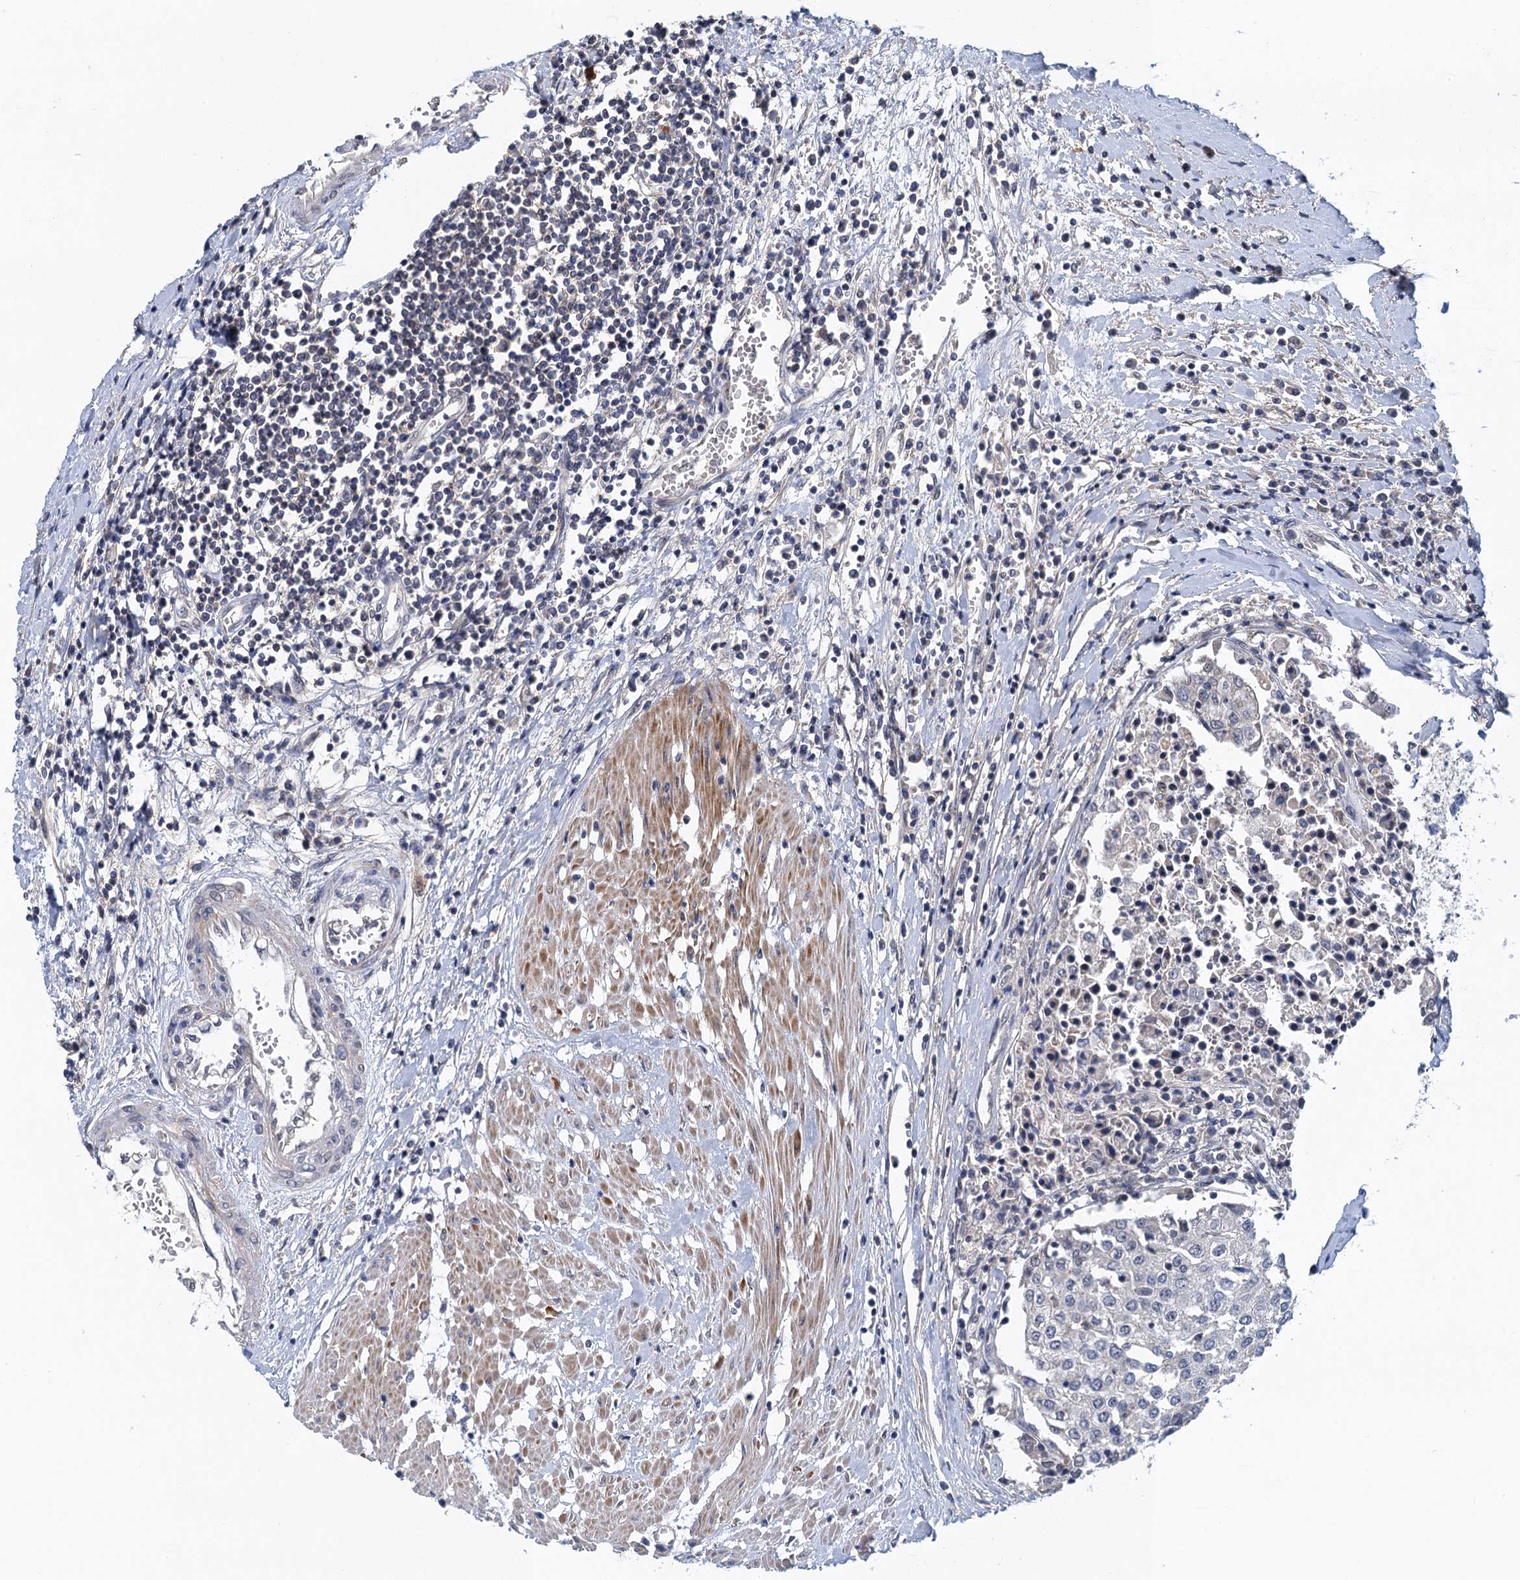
{"staining": {"intensity": "negative", "quantity": "none", "location": "none"}, "tissue": "urothelial cancer", "cell_type": "Tumor cells", "image_type": "cancer", "snomed": [{"axis": "morphology", "description": "Urothelial carcinoma, High grade"}, {"axis": "topography", "description": "Urinary bladder"}], "caption": "The immunohistochemistry histopathology image has no significant staining in tumor cells of urothelial cancer tissue.", "gene": "MDM1", "patient": {"sex": "female", "age": 85}}